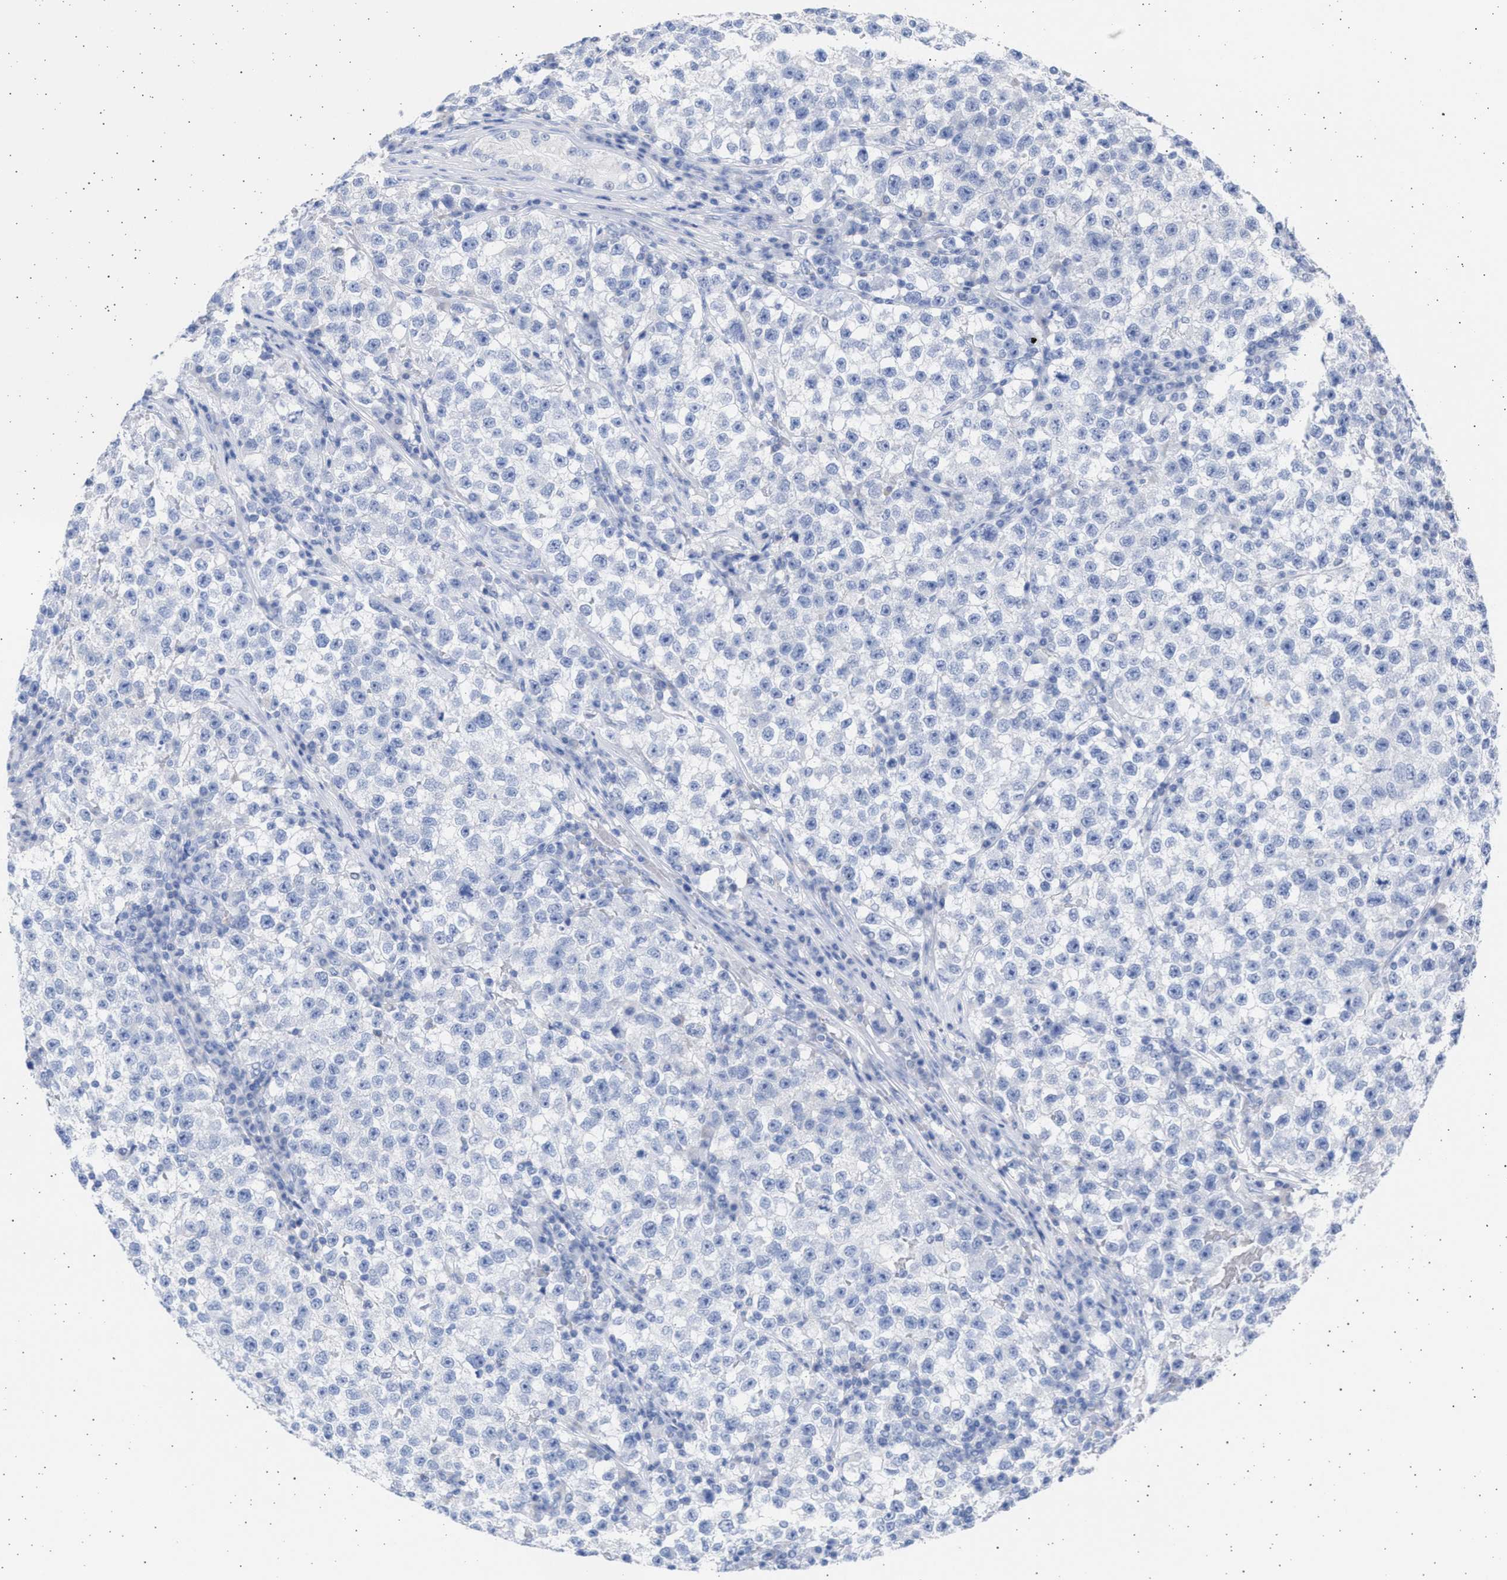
{"staining": {"intensity": "negative", "quantity": "none", "location": "none"}, "tissue": "testis cancer", "cell_type": "Tumor cells", "image_type": "cancer", "snomed": [{"axis": "morphology", "description": "Seminoma, NOS"}, {"axis": "topography", "description": "Testis"}], "caption": "The micrograph exhibits no significant positivity in tumor cells of testis seminoma.", "gene": "ALDOC", "patient": {"sex": "male", "age": 22}}